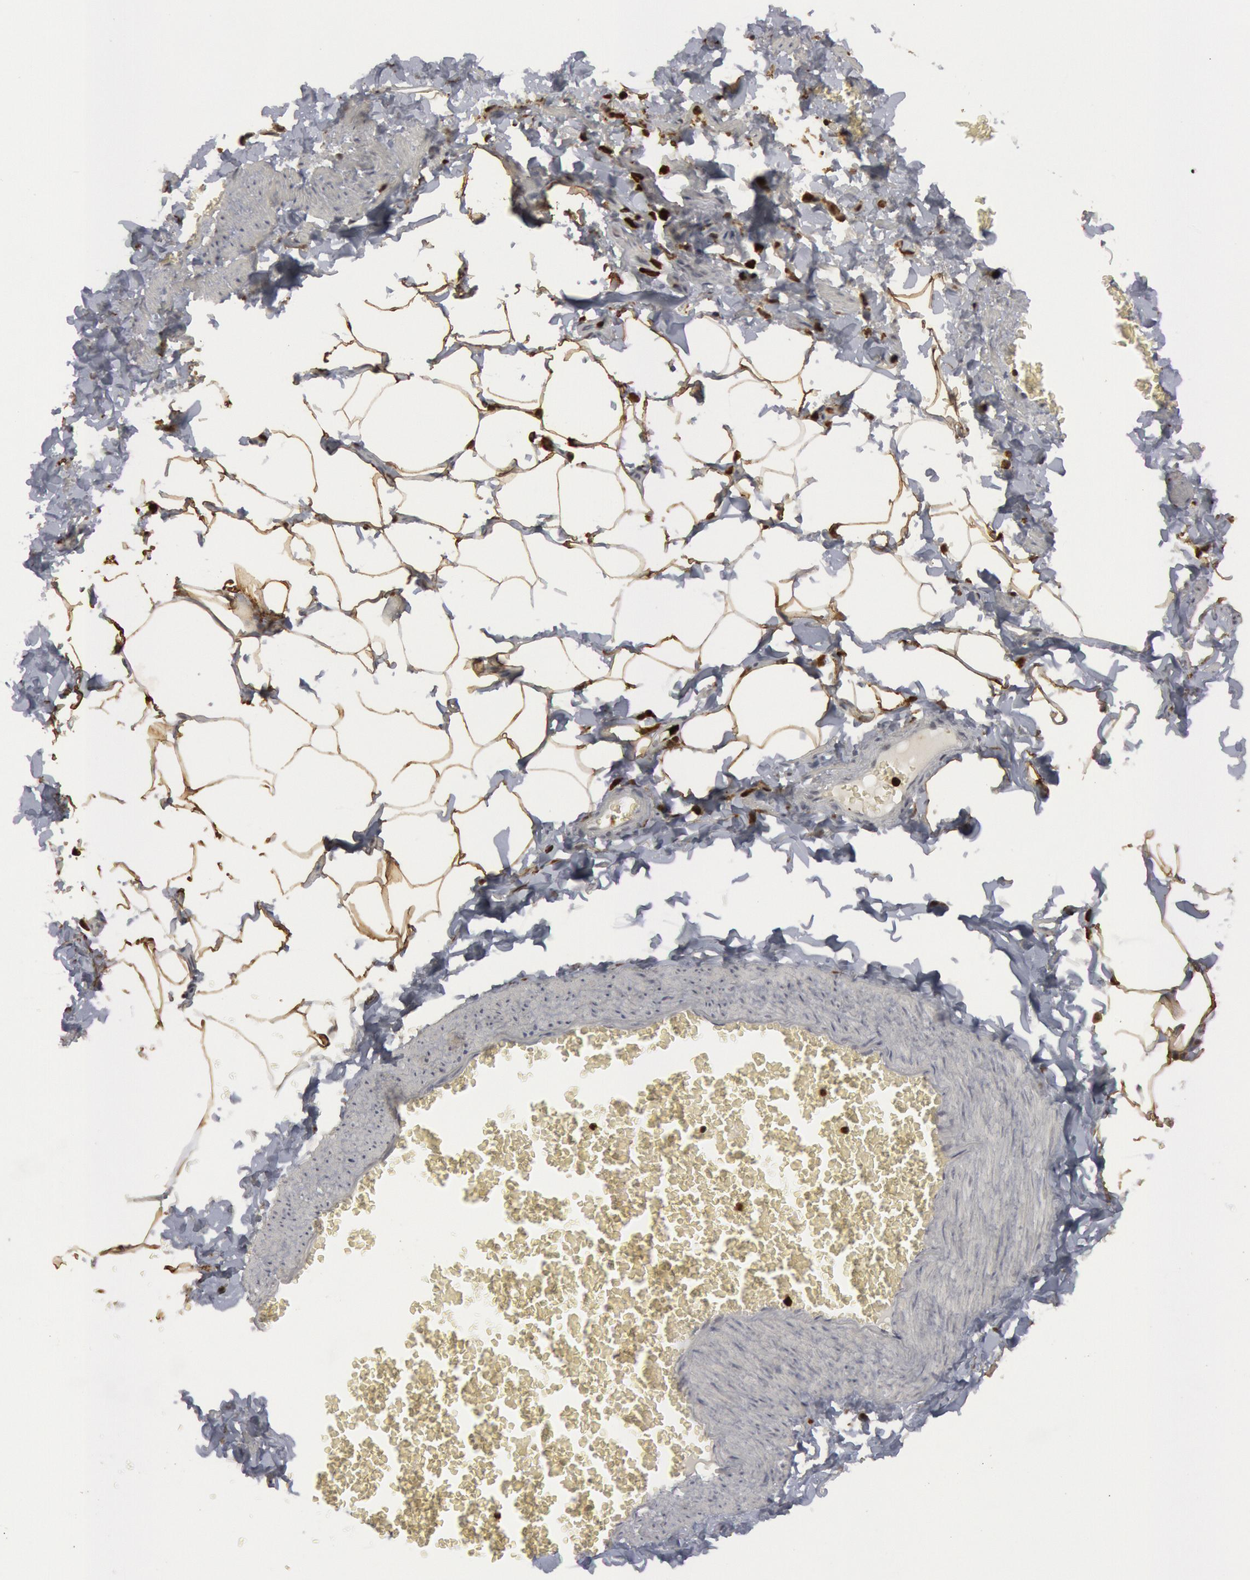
{"staining": {"intensity": "strong", "quantity": ">75%", "location": "cytoplasmic/membranous"}, "tissue": "adipose tissue", "cell_type": "Adipocytes", "image_type": "normal", "snomed": [{"axis": "morphology", "description": "Normal tissue, NOS"}, {"axis": "topography", "description": "Vascular tissue"}], "caption": "High-power microscopy captured an IHC image of normal adipose tissue, revealing strong cytoplasmic/membranous expression in about >75% of adipocytes.", "gene": "PTPN6", "patient": {"sex": "male", "age": 41}}